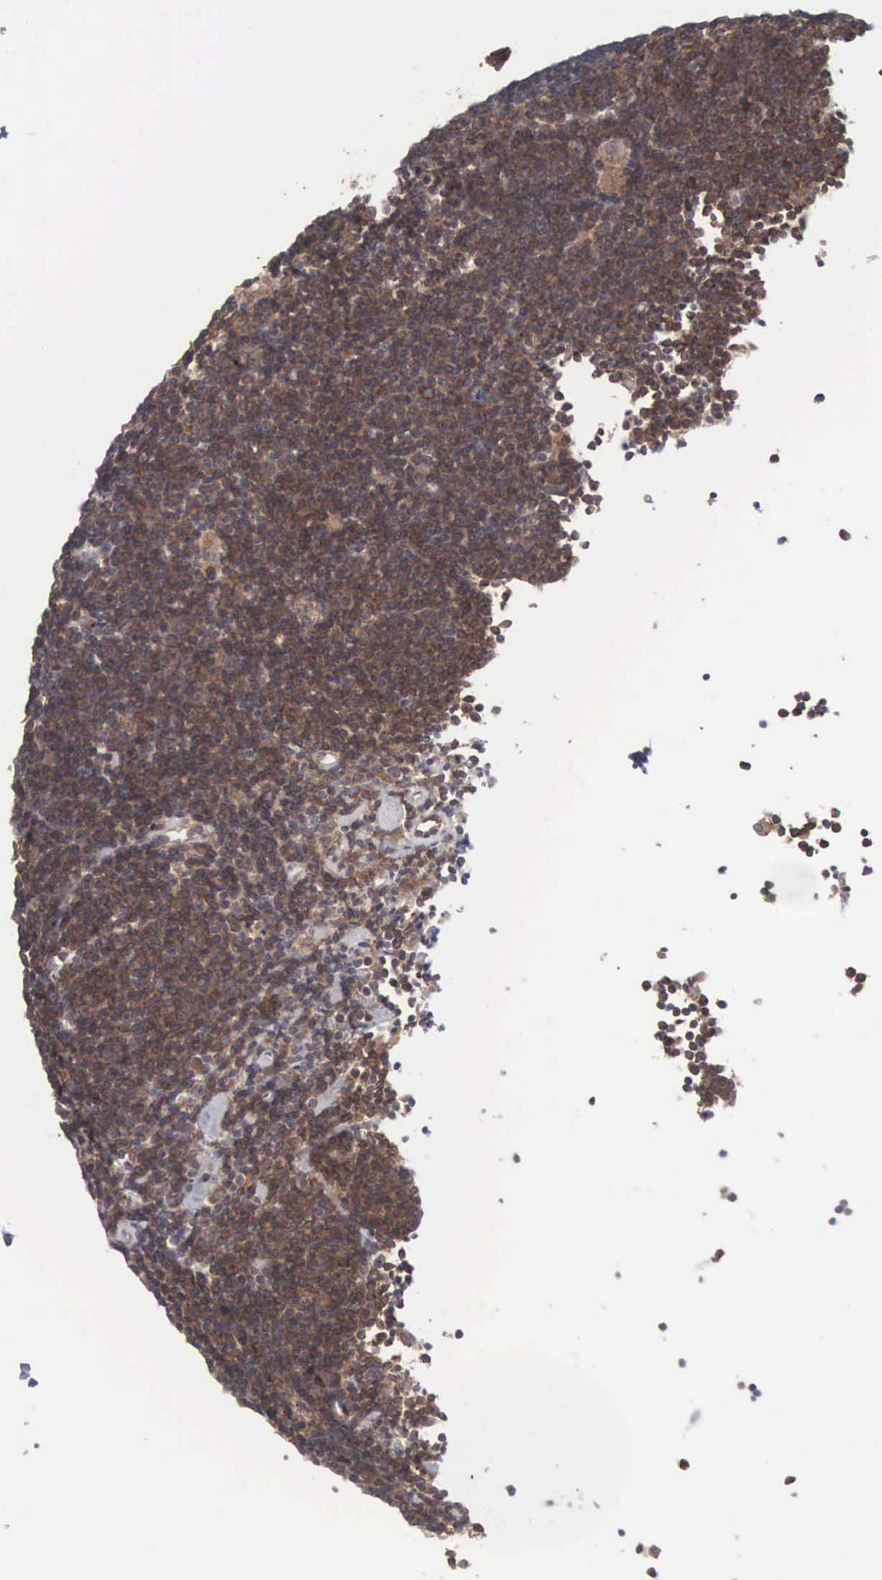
{"staining": {"intensity": "weak", "quantity": ">75%", "location": "cytoplasmic/membranous"}, "tissue": "lymphoma", "cell_type": "Tumor cells", "image_type": "cancer", "snomed": [{"axis": "morphology", "description": "Malignant lymphoma, non-Hodgkin's type, Low grade"}, {"axis": "topography", "description": "Lymph node"}], "caption": "Immunohistochemical staining of human lymphoma exhibits low levels of weak cytoplasmic/membranous staining in about >75% of tumor cells.", "gene": "INF2", "patient": {"sex": "male", "age": 65}}